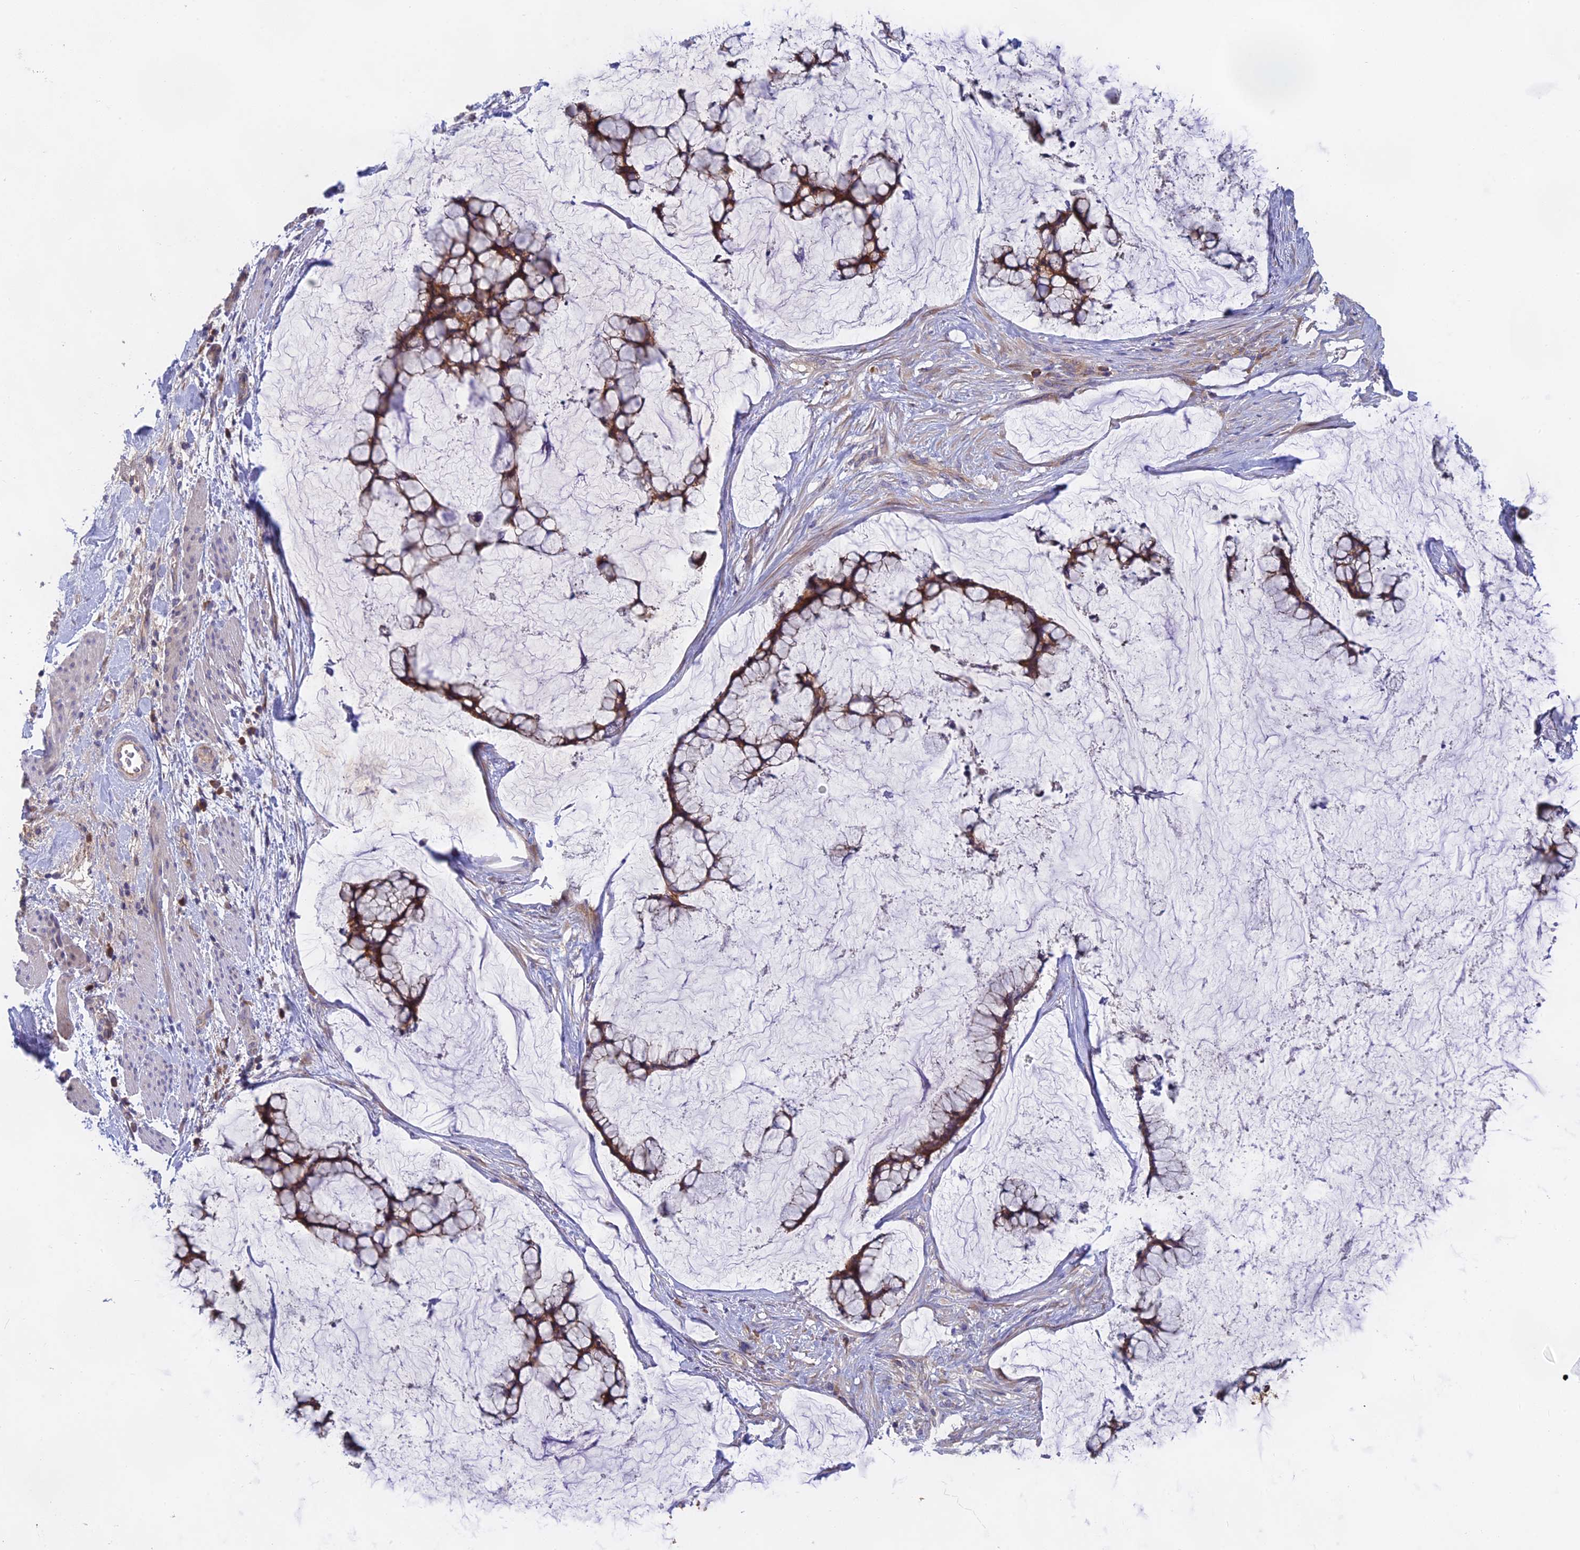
{"staining": {"intensity": "strong", "quantity": ">75%", "location": "cytoplasmic/membranous"}, "tissue": "ovarian cancer", "cell_type": "Tumor cells", "image_type": "cancer", "snomed": [{"axis": "morphology", "description": "Cystadenocarcinoma, mucinous, NOS"}, {"axis": "topography", "description": "Ovary"}], "caption": "Ovarian cancer (mucinous cystadenocarcinoma) was stained to show a protein in brown. There is high levels of strong cytoplasmic/membranous positivity in about >75% of tumor cells.", "gene": "TENT4B", "patient": {"sex": "female", "age": 42}}